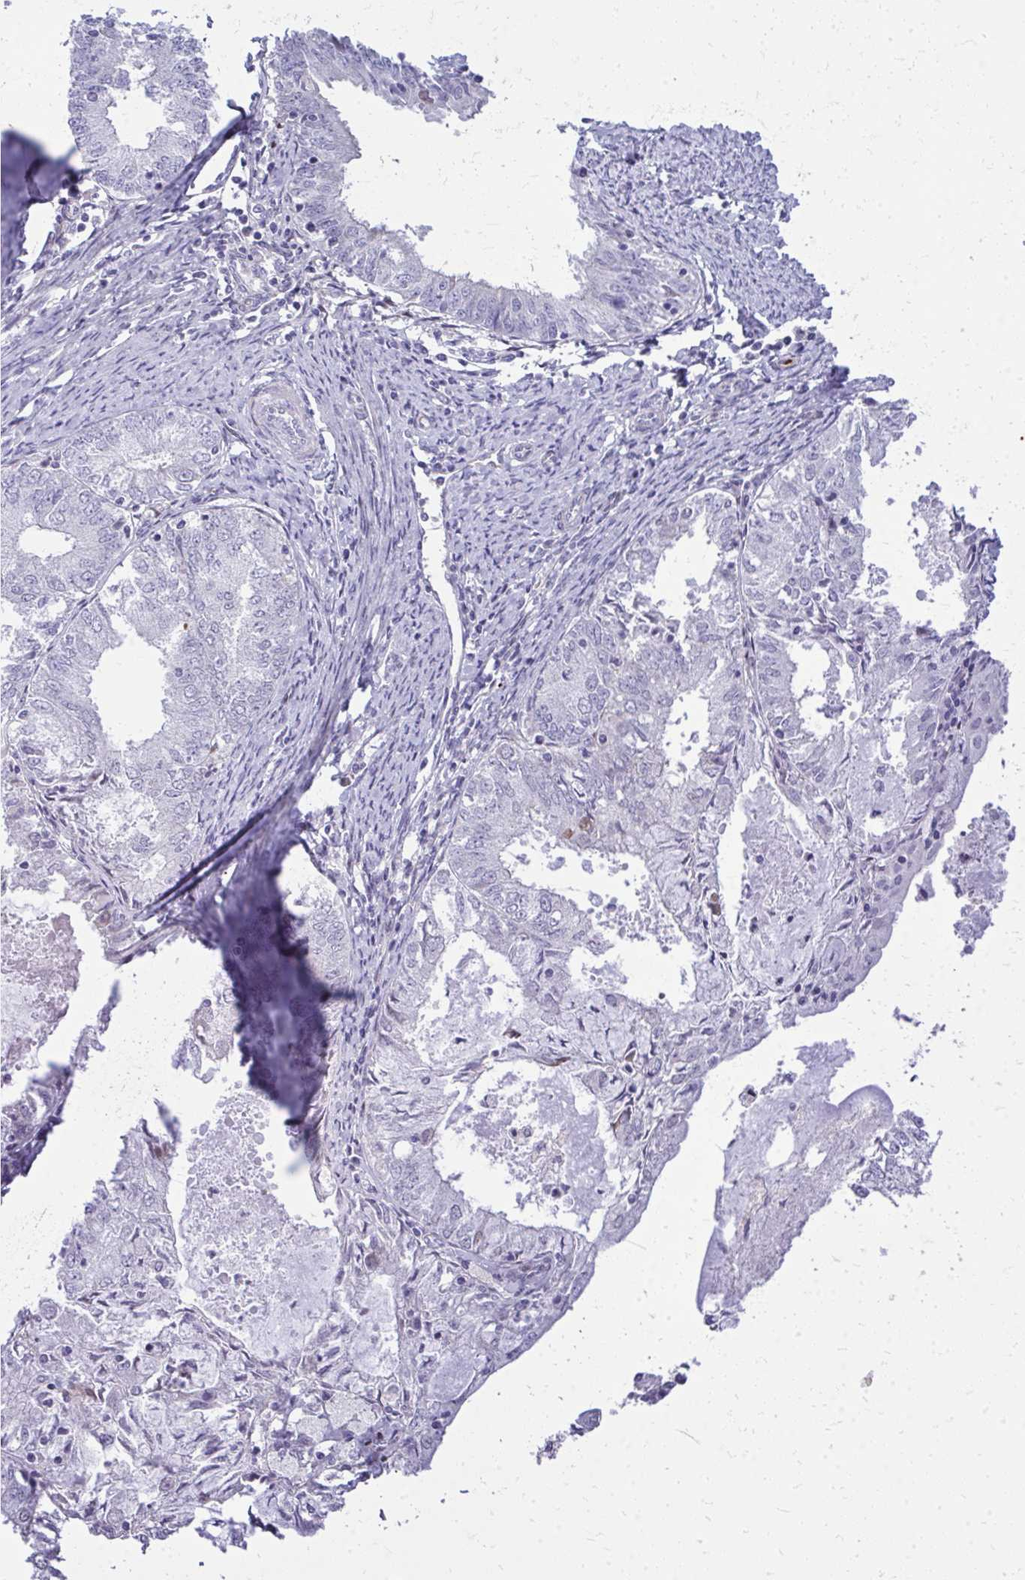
{"staining": {"intensity": "negative", "quantity": "none", "location": "none"}, "tissue": "endometrial cancer", "cell_type": "Tumor cells", "image_type": "cancer", "snomed": [{"axis": "morphology", "description": "Adenocarcinoma, NOS"}, {"axis": "topography", "description": "Endometrium"}], "caption": "DAB immunohistochemical staining of human endometrial cancer reveals no significant expression in tumor cells.", "gene": "DLX4", "patient": {"sex": "female", "age": 57}}